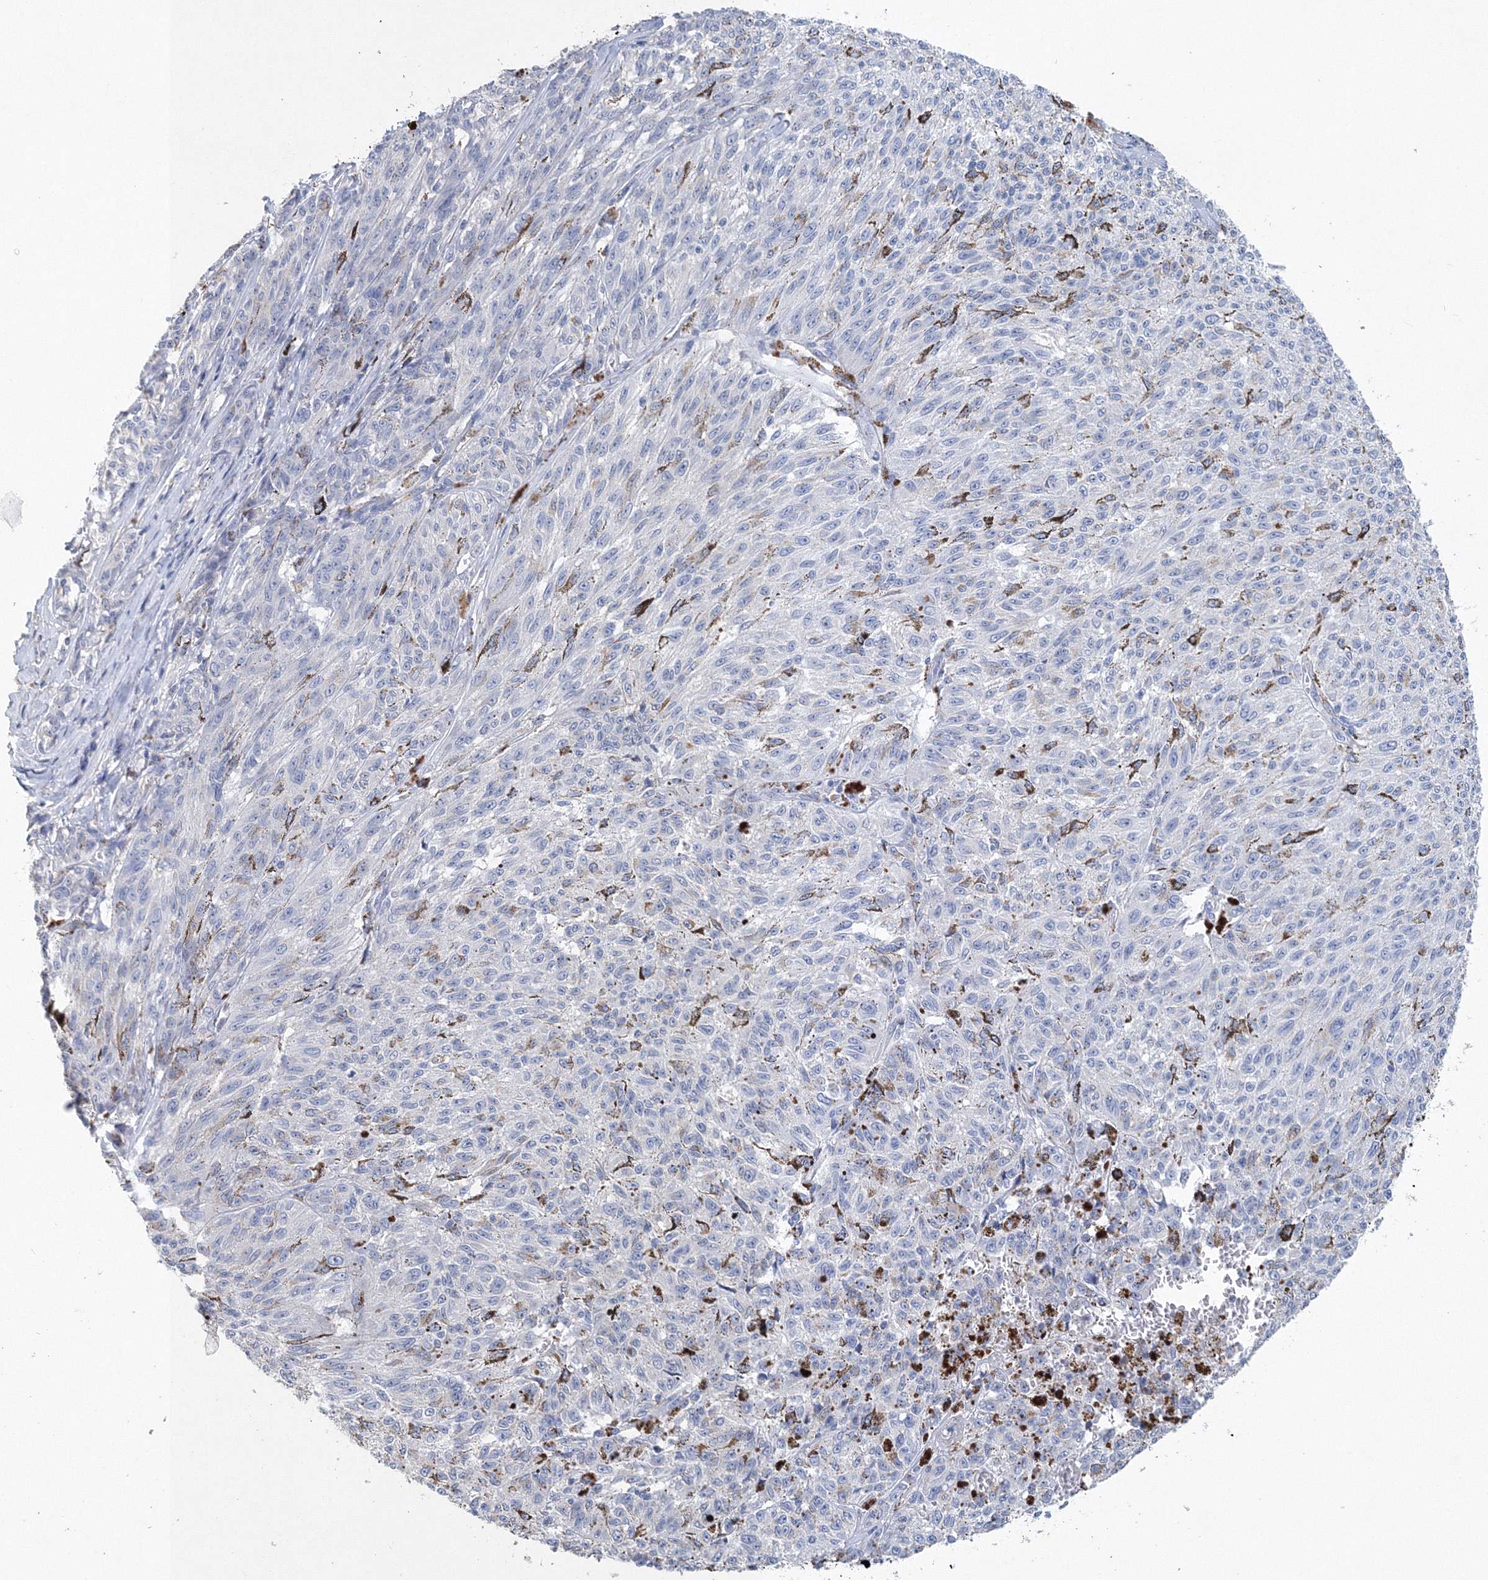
{"staining": {"intensity": "negative", "quantity": "none", "location": "none"}, "tissue": "melanoma", "cell_type": "Tumor cells", "image_type": "cancer", "snomed": [{"axis": "morphology", "description": "Malignant melanoma, NOS"}, {"axis": "topography", "description": "Skin"}], "caption": "This image is of malignant melanoma stained with immunohistochemistry to label a protein in brown with the nuclei are counter-stained blue. There is no staining in tumor cells.", "gene": "OSBPL6", "patient": {"sex": "female", "age": 72}}